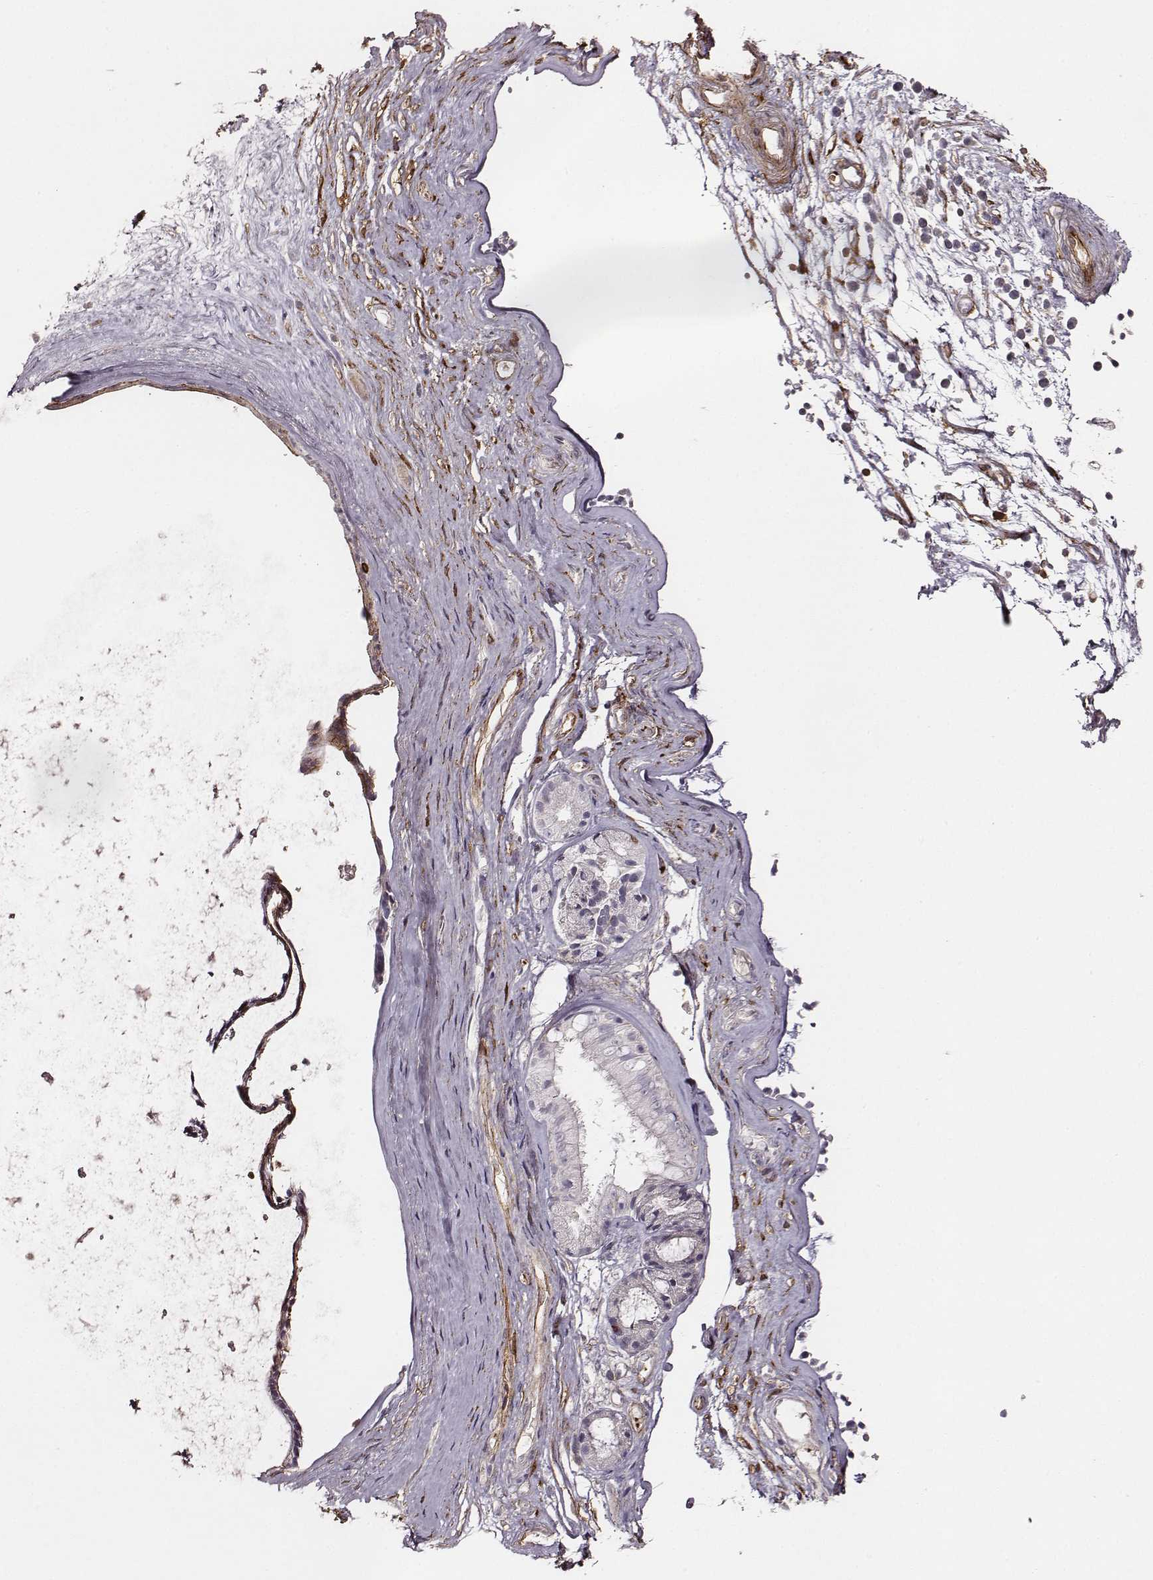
{"staining": {"intensity": "negative", "quantity": "none", "location": "none"}, "tissue": "nasopharynx", "cell_type": "Respiratory epithelial cells", "image_type": "normal", "snomed": [{"axis": "morphology", "description": "Normal tissue, NOS"}, {"axis": "topography", "description": "Nasopharynx"}], "caption": "The image shows no staining of respiratory epithelial cells in benign nasopharynx. (Stains: DAB immunohistochemistry with hematoxylin counter stain, Microscopy: brightfield microscopy at high magnification).", "gene": "ZYX", "patient": {"sex": "female", "age": 85}}